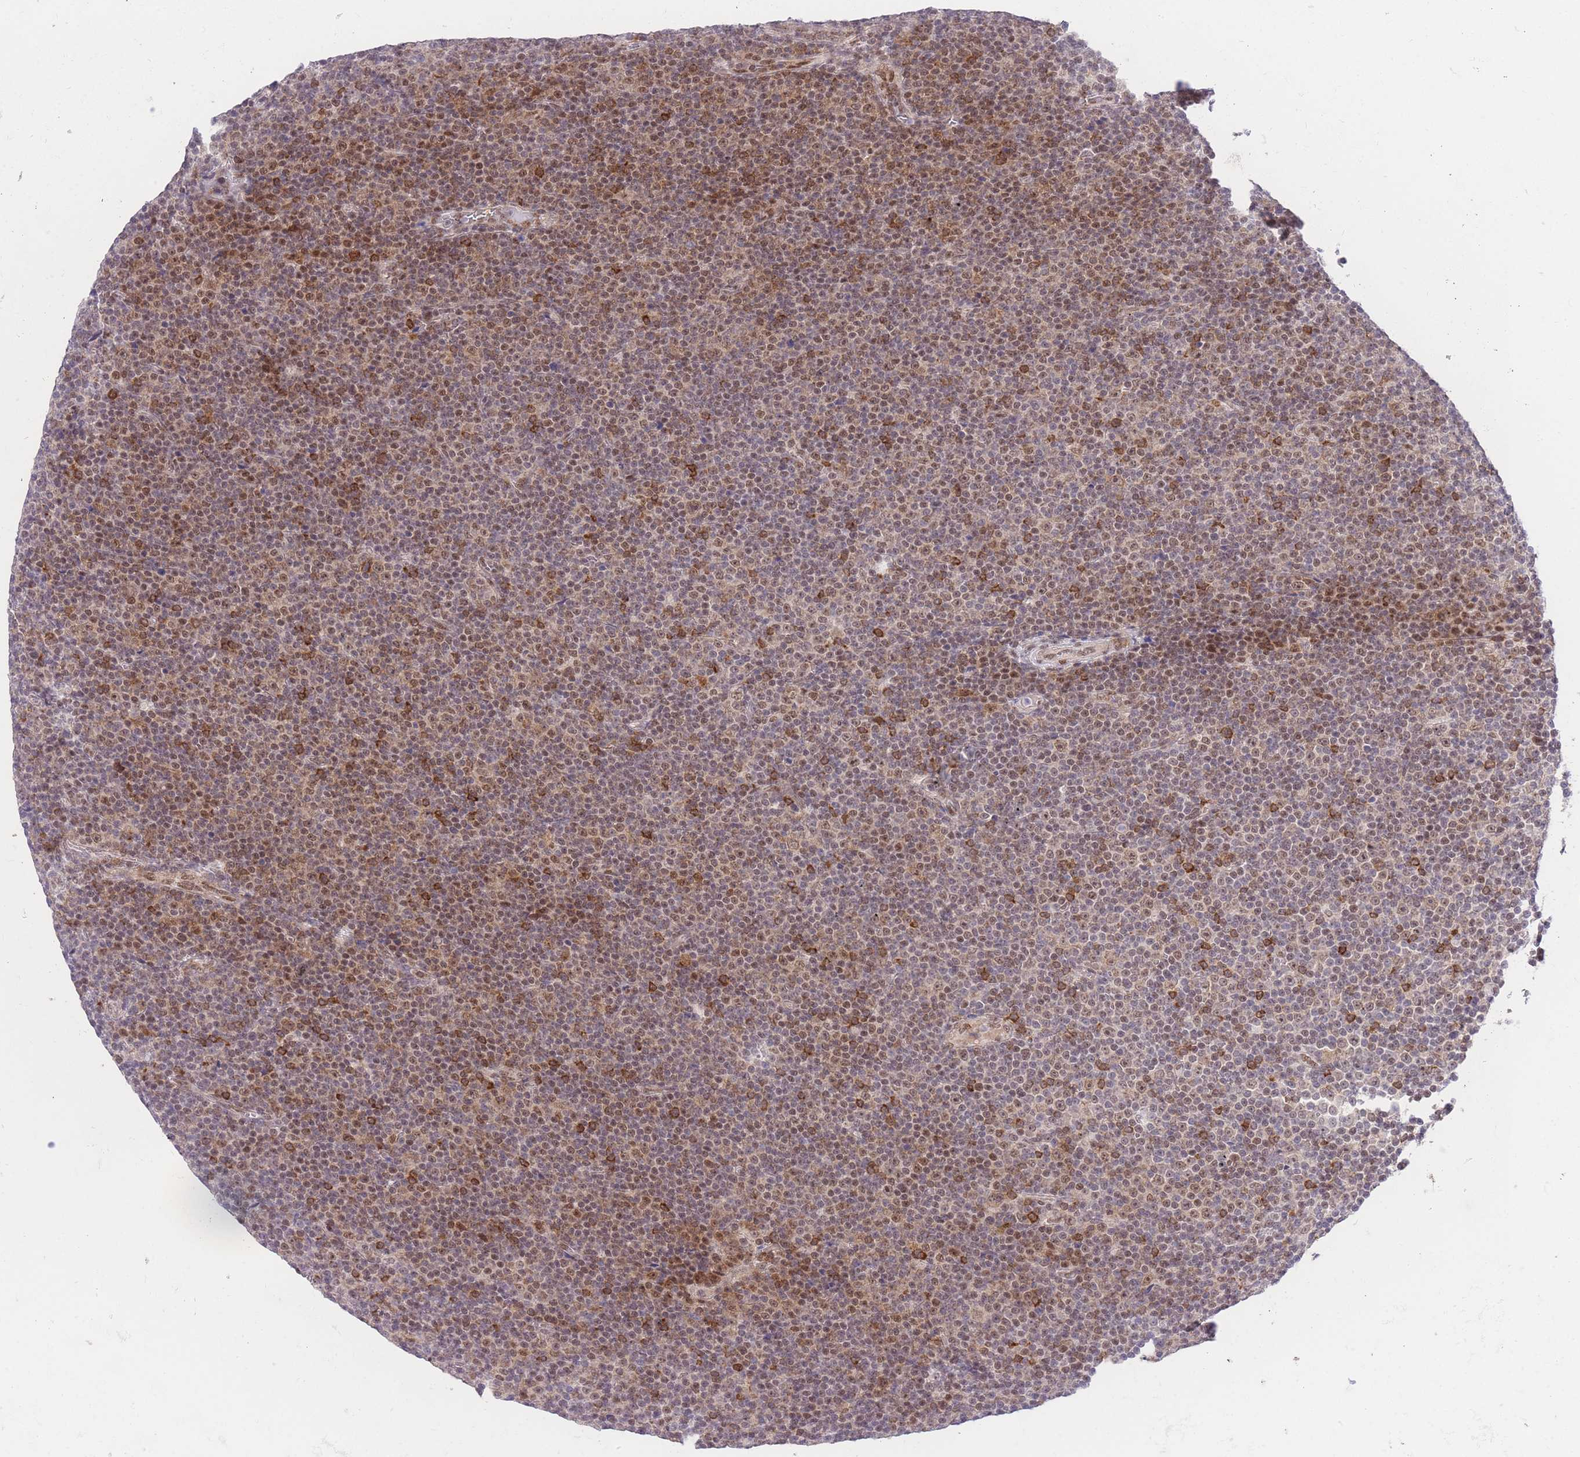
{"staining": {"intensity": "moderate", "quantity": ">75%", "location": "cytoplasmic/membranous,nuclear"}, "tissue": "lymphoma", "cell_type": "Tumor cells", "image_type": "cancer", "snomed": [{"axis": "morphology", "description": "Malignant lymphoma, non-Hodgkin's type, Low grade"}, {"axis": "topography", "description": "Lymph node"}], "caption": "Protein expression analysis of human lymphoma reveals moderate cytoplasmic/membranous and nuclear staining in approximately >75% of tumor cells.", "gene": "STK39", "patient": {"sex": "female", "age": 67}}